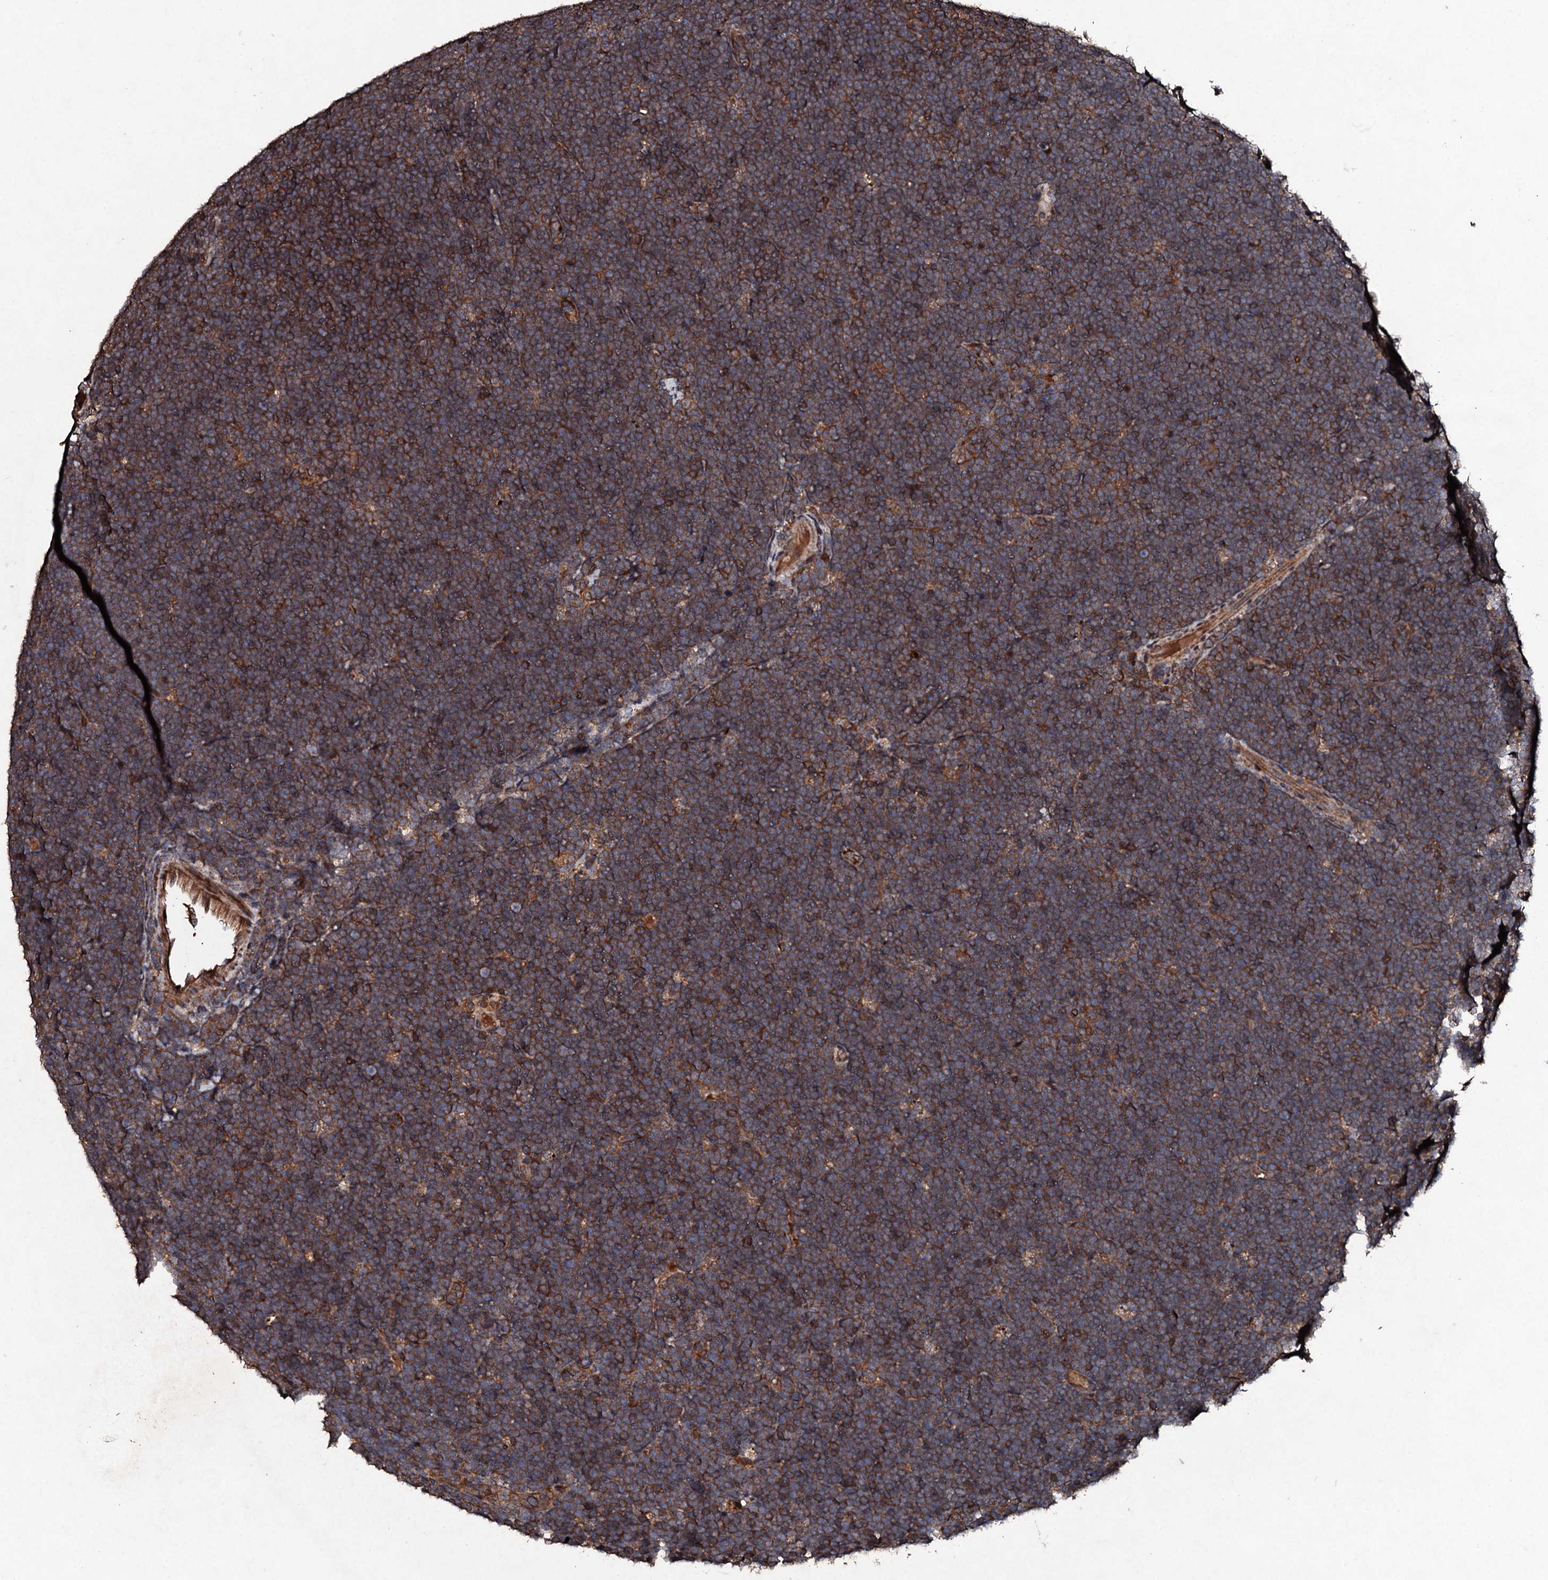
{"staining": {"intensity": "strong", "quantity": ">75%", "location": "cytoplasmic/membranous"}, "tissue": "lymphoma", "cell_type": "Tumor cells", "image_type": "cancer", "snomed": [{"axis": "morphology", "description": "Malignant lymphoma, non-Hodgkin's type, High grade"}, {"axis": "topography", "description": "Lymph node"}], "caption": "Lymphoma stained with a brown dye displays strong cytoplasmic/membranous positive positivity in approximately >75% of tumor cells.", "gene": "KERA", "patient": {"sex": "male", "age": 13}}